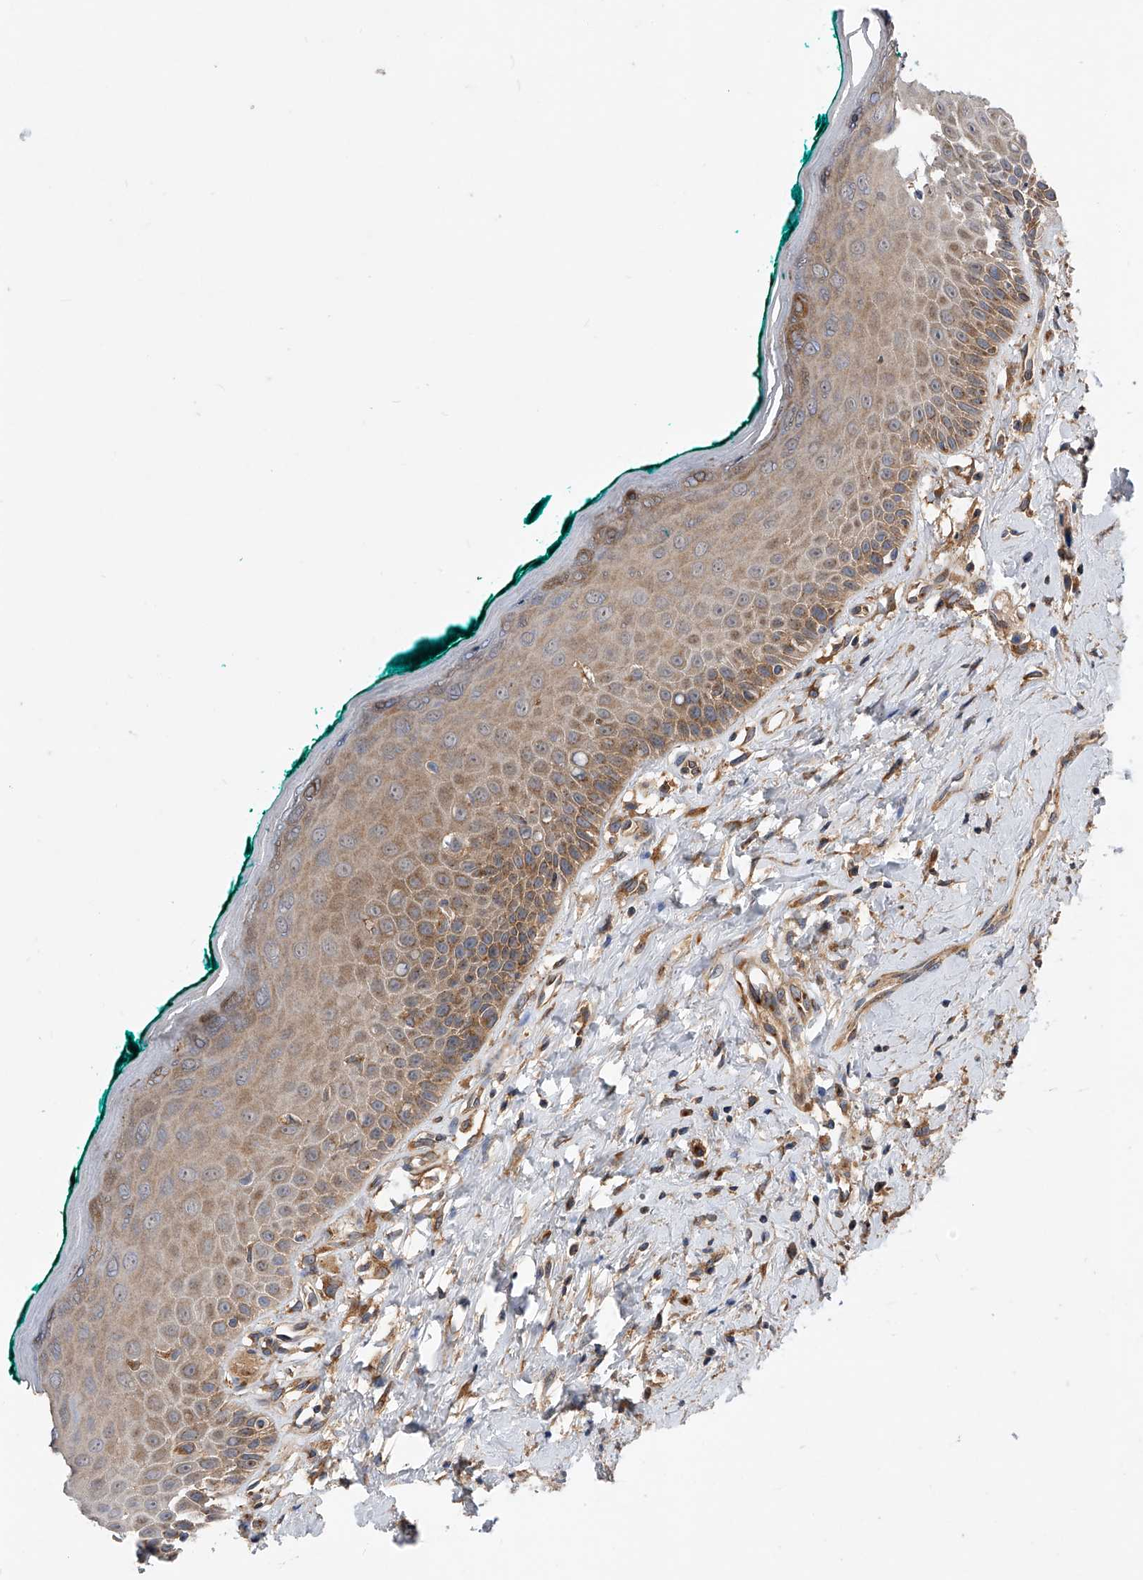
{"staining": {"intensity": "moderate", "quantity": ">75%", "location": "cytoplasmic/membranous"}, "tissue": "oral mucosa", "cell_type": "Squamous epithelial cells", "image_type": "normal", "snomed": [{"axis": "morphology", "description": "Normal tissue, NOS"}, {"axis": "topography", "description": "Oral tissue"}], "caption": "High-magnification brightfield microscopy of benign oral mucosa stained with DAB (brown) and counterstained with hematoxylin (blue). squamous epithelial cells exhibit moderate cytoplasmic/membranous positivity is present in approximately>75% of cells.", "gene": "CFAP410", "patient": {"sex": "female", "age": 70}}